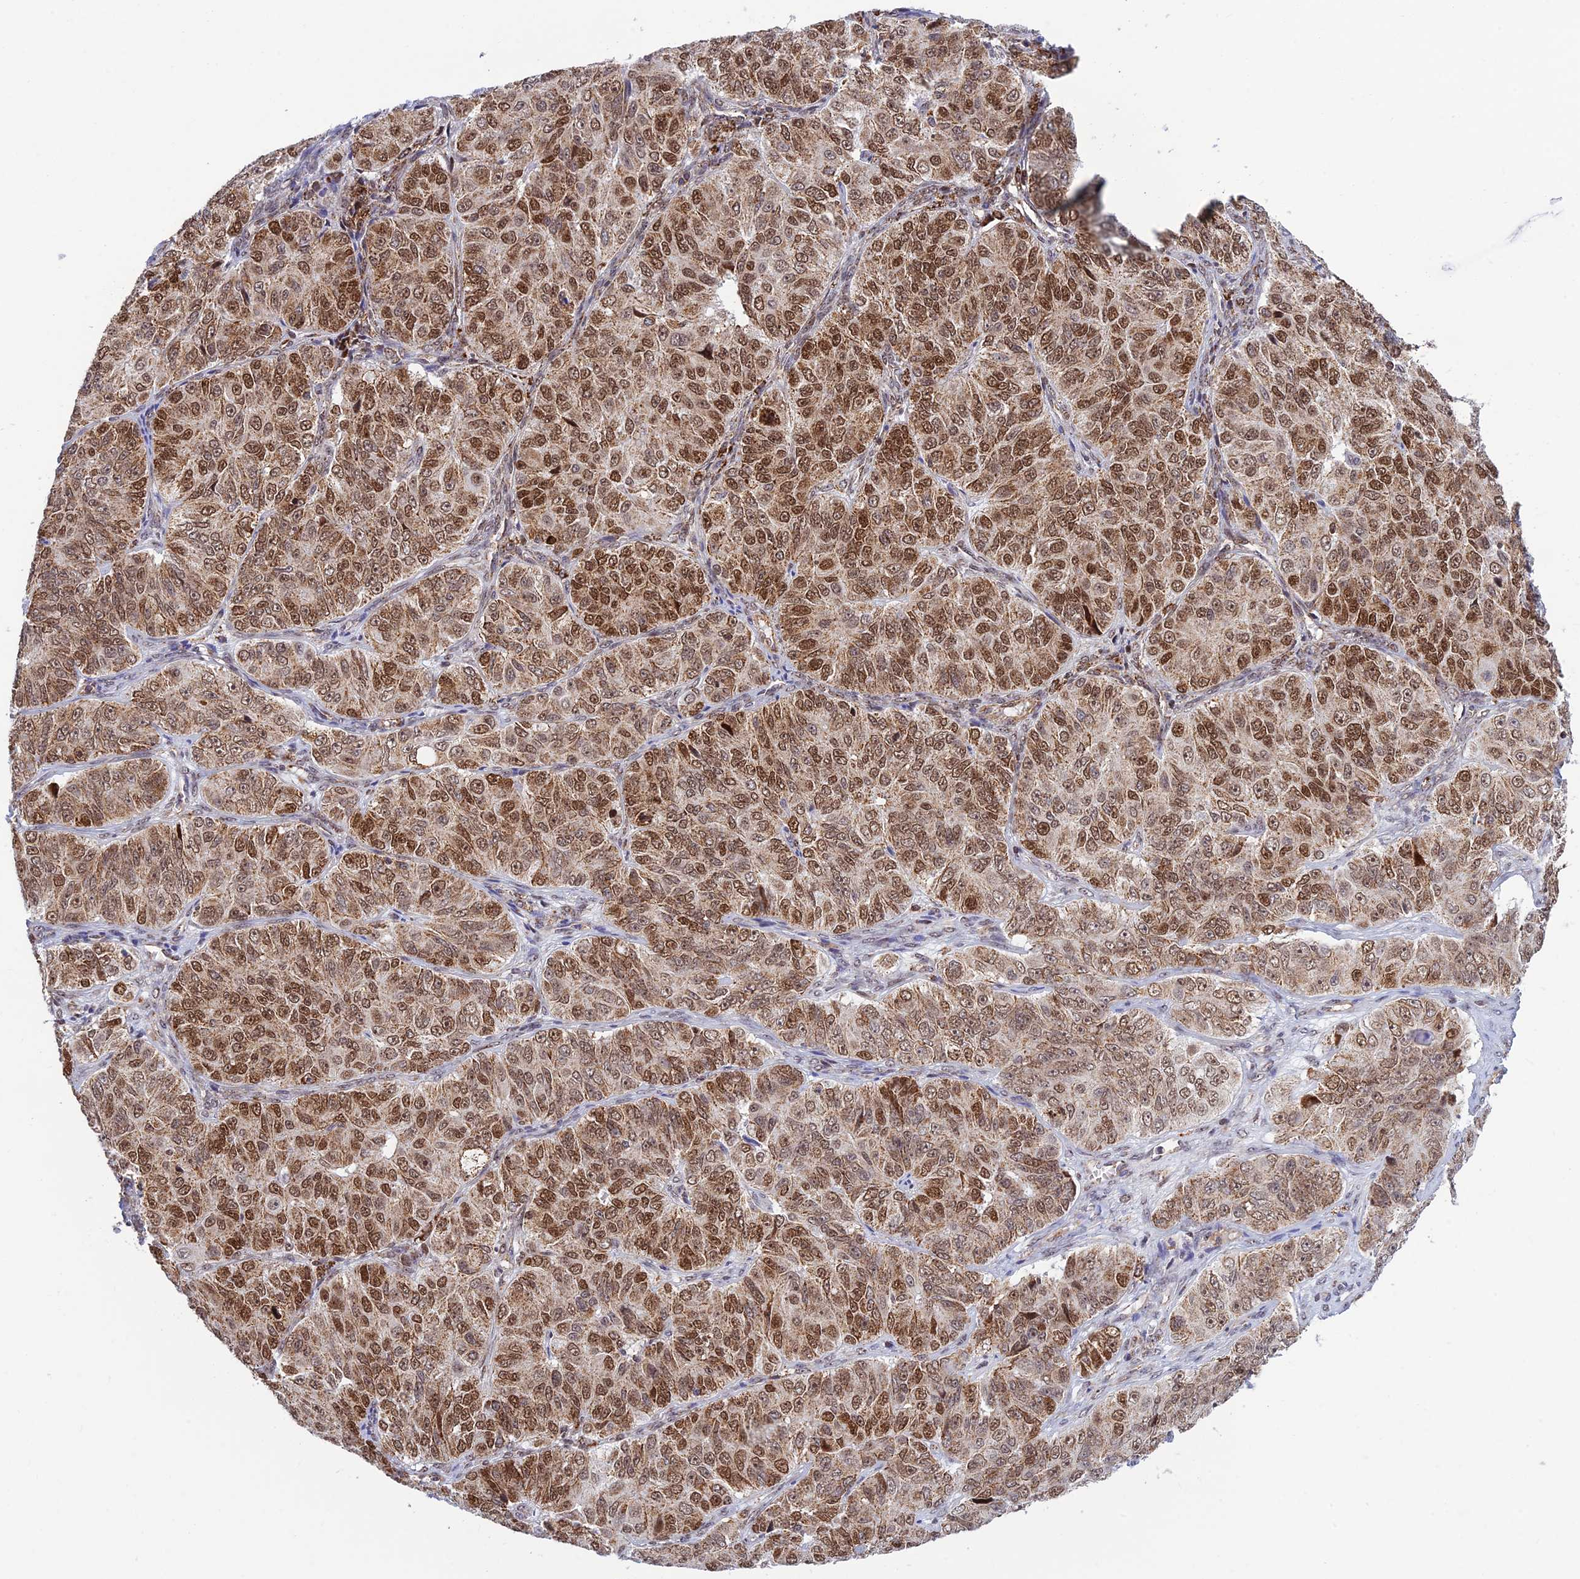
{"staining": {"intensity": "strong", "quantity": ">75%", "location": "nuclear"}, "tissue": "ovarian cancer", "cell_type": "Tumor cells", "image_type": "cancer", "snomed": [{"axis": "morphology", "description": "Carcinoma, endometroid"}, {"axis": "topography", "description": "Ovary"}], "caption": "Human ovarian cancer (endometroid carcinoma) stained for a protein (brown) exhibits strong nuclear positive expression in about >75% of tumor cells.", "gene": "POLR1G", "patient": {"sex": "female", "age": 51}}